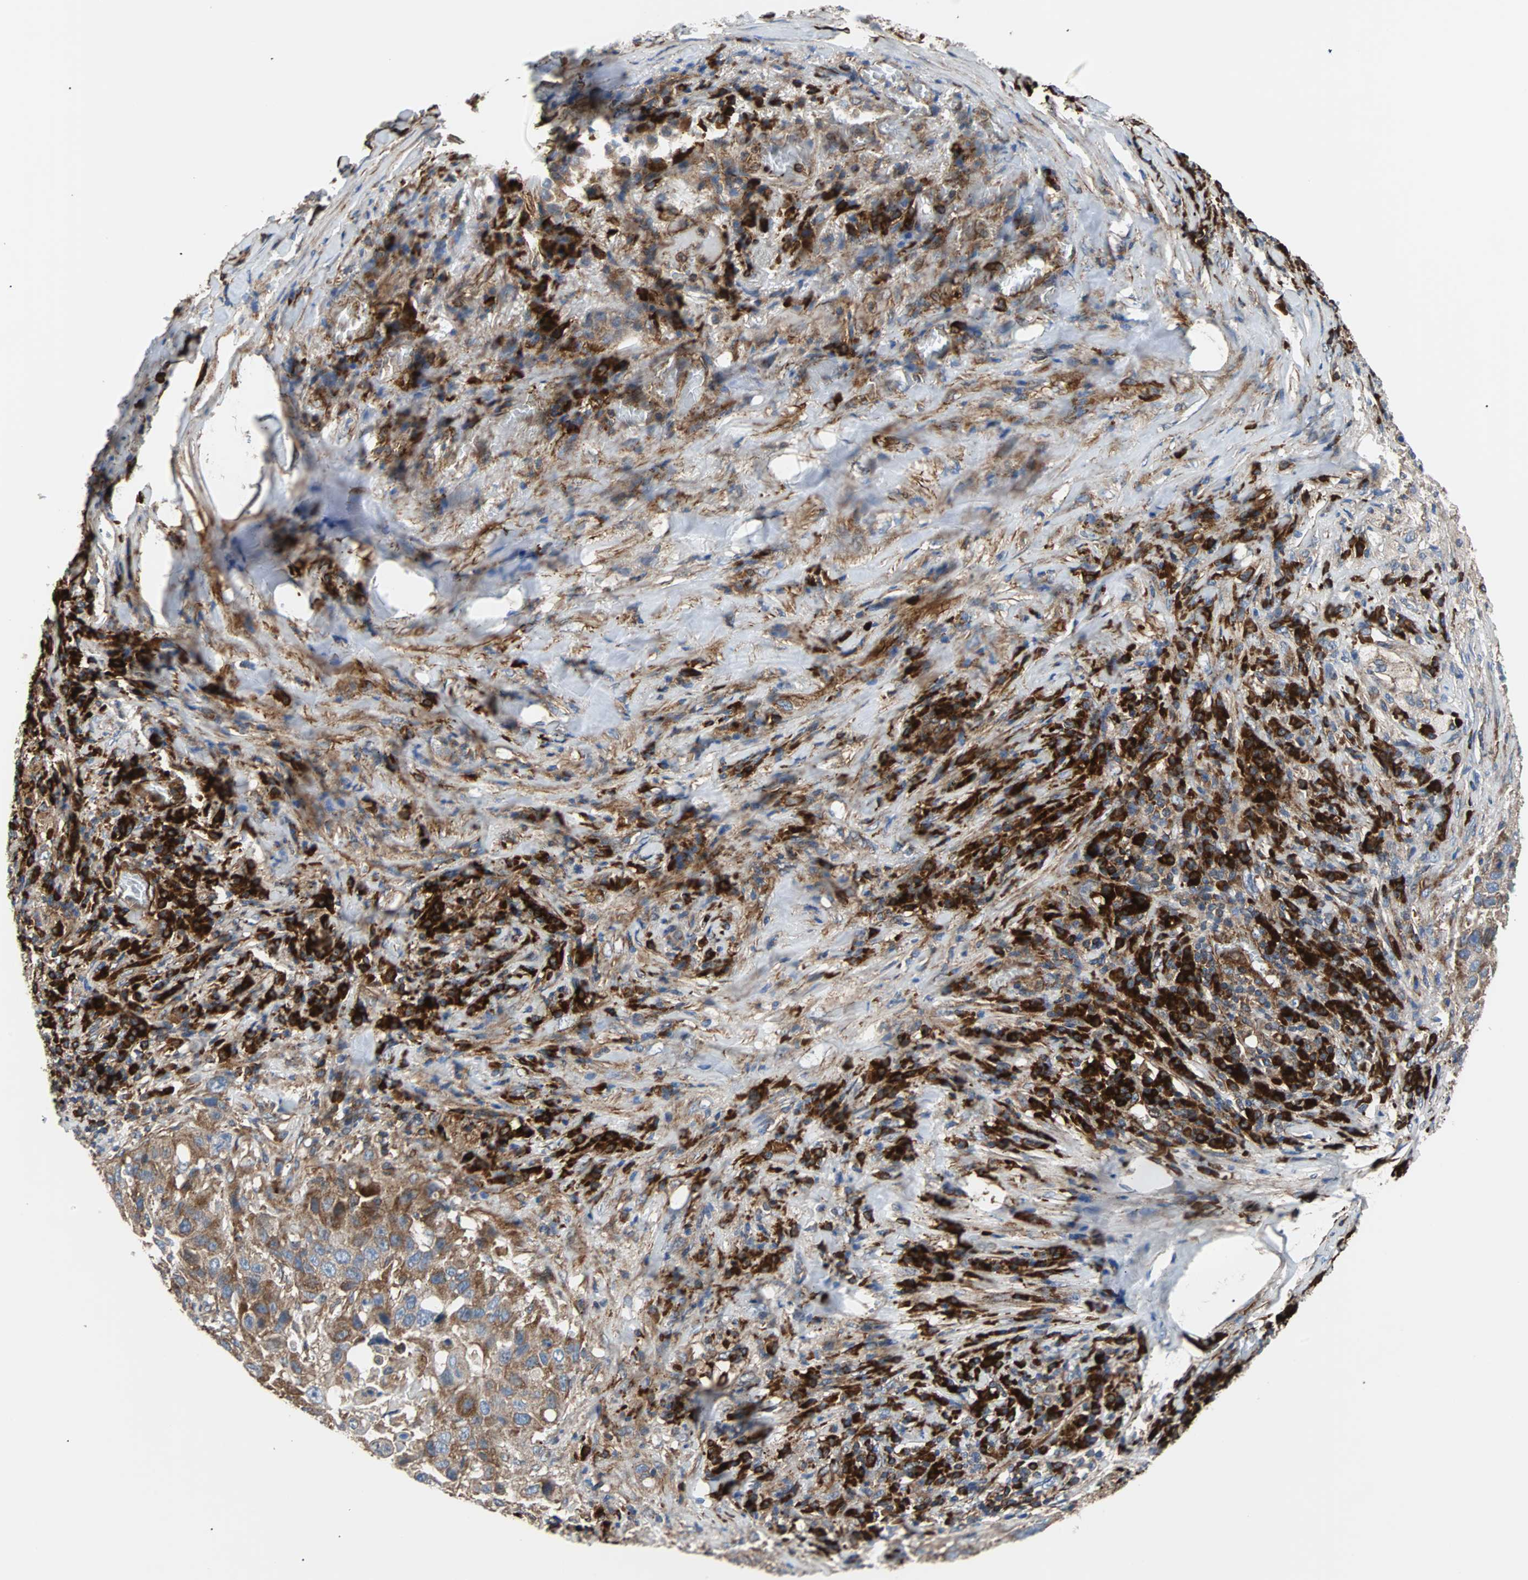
{"staining": {"intensity": "weak", "quantity": ">75%", "location": "cytoplasmic/membranous"}, "tissue": "lung cancer", "cell_type": "Tumor cells", "image_type": "cancer", "snomed": [{"axis": "morphology", "description": "Squamous cell carcinoma, NOS"}, {"axis": "topography", "description": "Lung"}], "caption": "Lung squamous cell carcinoma tissue exhibits weak cytoplasmic/membranous staining in approximately >75% of tumor cells", "gene": "PLCG2", "patient": {"sex": "male", "age": 57}}